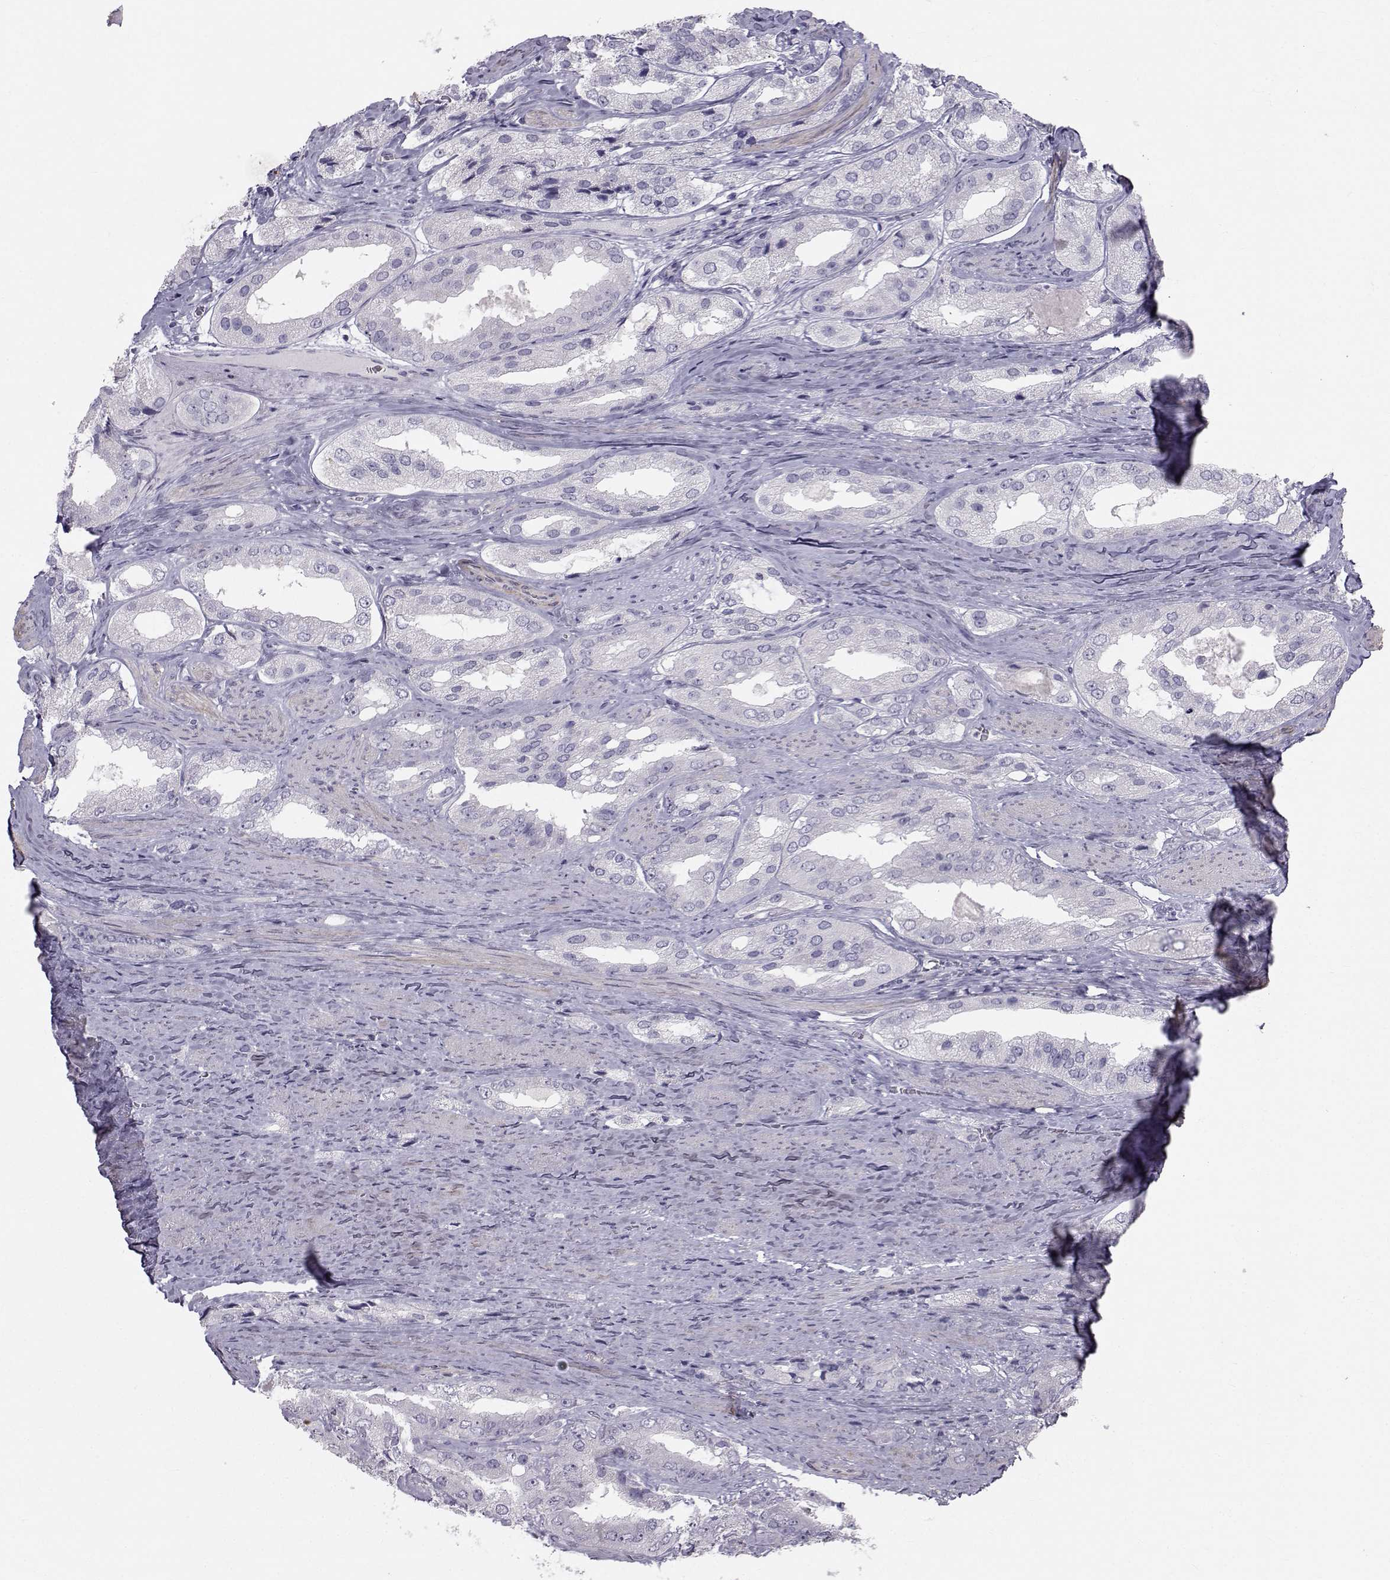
{"staining": {"intensity": "negative", "quantity": "none", "location": "none"}, "tissue": "prostate cancer", "cell_type": "Tumor cells", "image_type": "cancer", "snomed": [{"axis": "morphology", "description": "Adenocarcinoma, Low grade"}, {"axis": "topography", "description": "Prostate"}], "caption": "DAB (3,3'-diaminobenzidine) immunohistochemical staining of low-grade adenocarcinoma (prostate) exhibits no significant staining in tumor cells.", "gene": "GARIN3", "patient": {"sex": "male", "age": 69}}